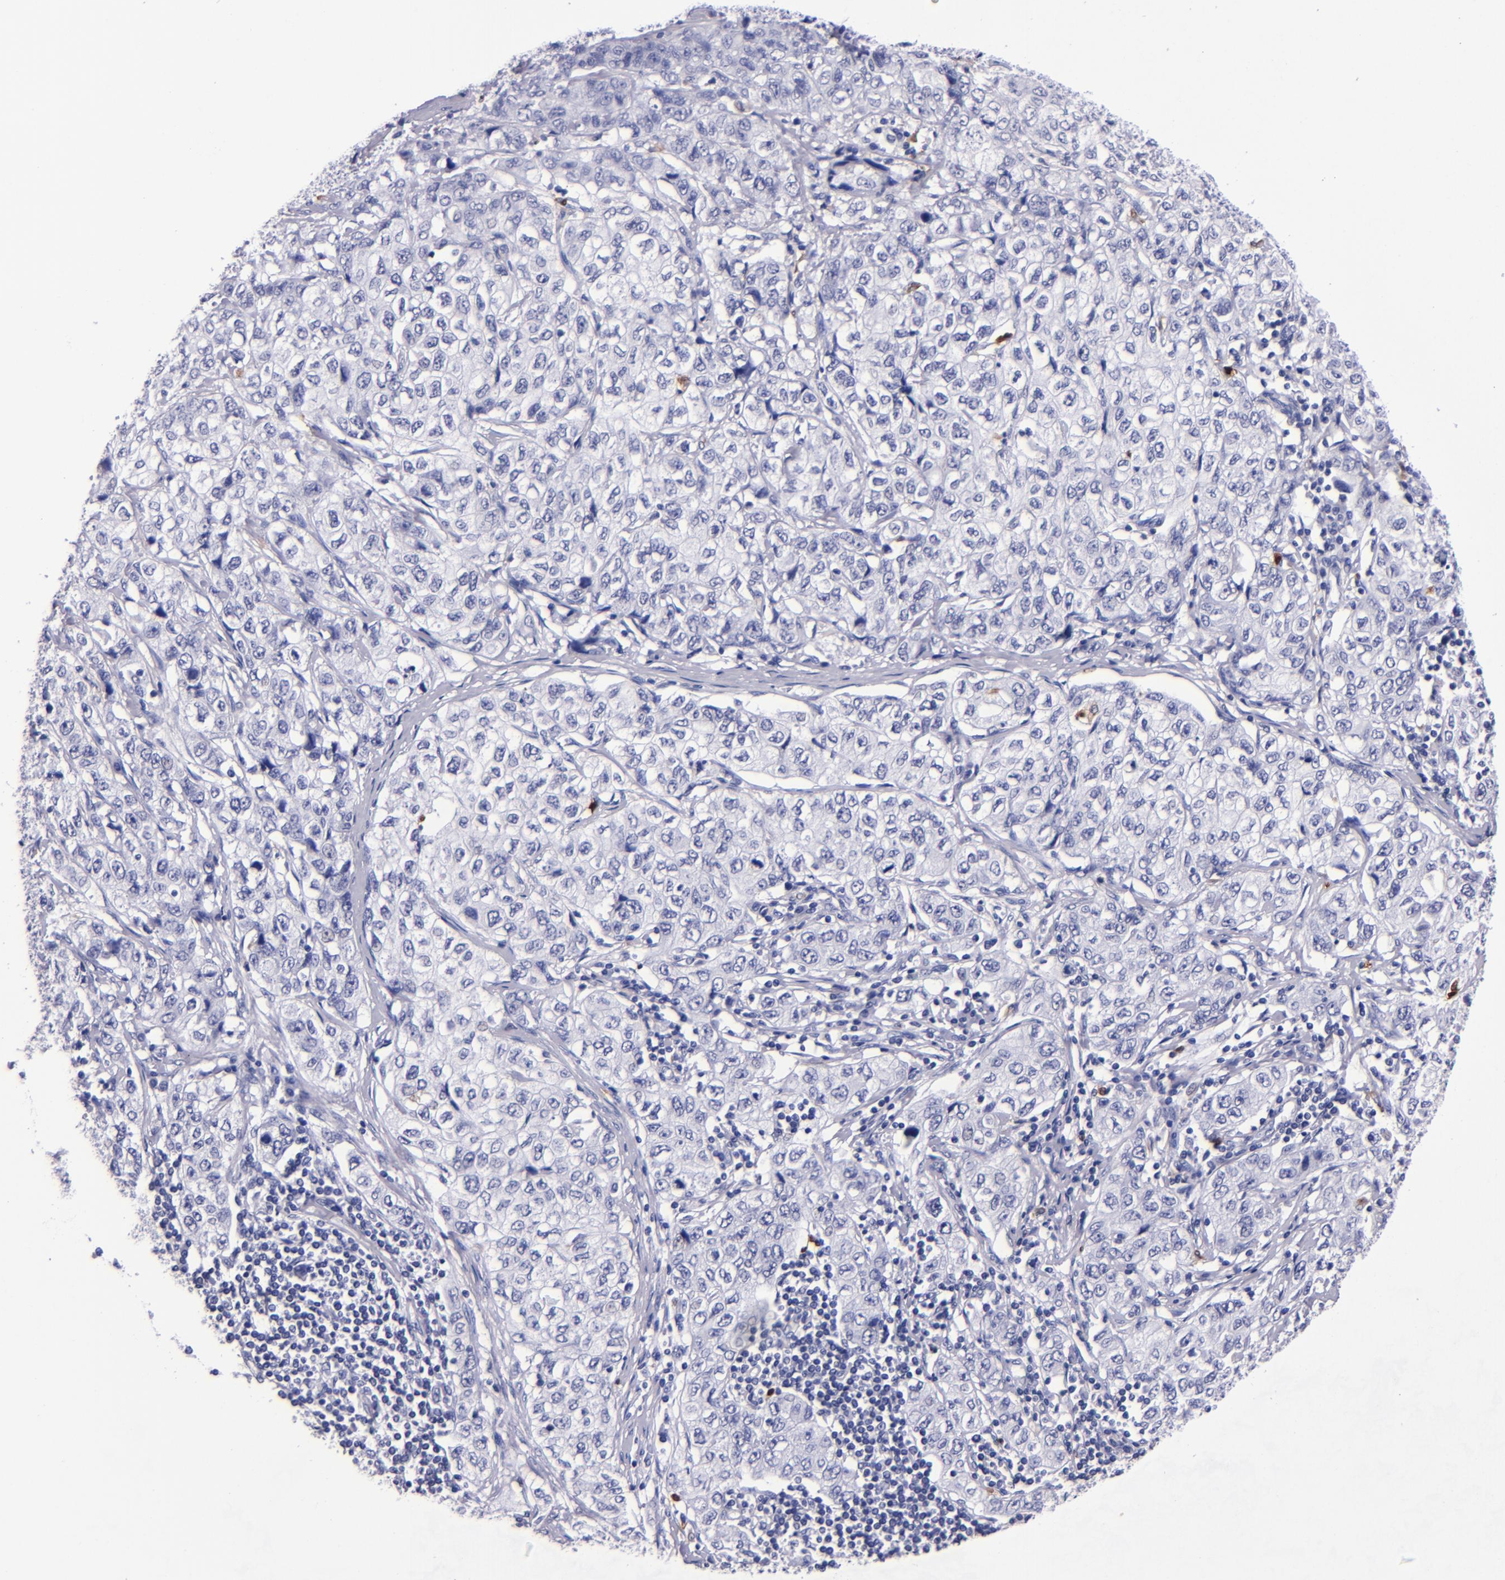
{"staining": {"intensity": "negative", "quantity": "none", "location": "none"}, "tissue": "stomach cancer", "cell_type": "Tumor cells", "image_type": "cancer", "snomed": [{"axis": "morphology", "description": "Adenocarcinoma, NOS"}, {"axis": "topography", "description": "Stomach"}], "caption": "Tumor cells show no significant protein staining in stomach cancer (adenocarcinoma). (Stains: DAB immunohistochemistry with hematoxylin counter stain, Microscopy: brightfield microscopy at high magnification).", "gene": "S100A8", "patient": {"sex": "male", "age": 48}}